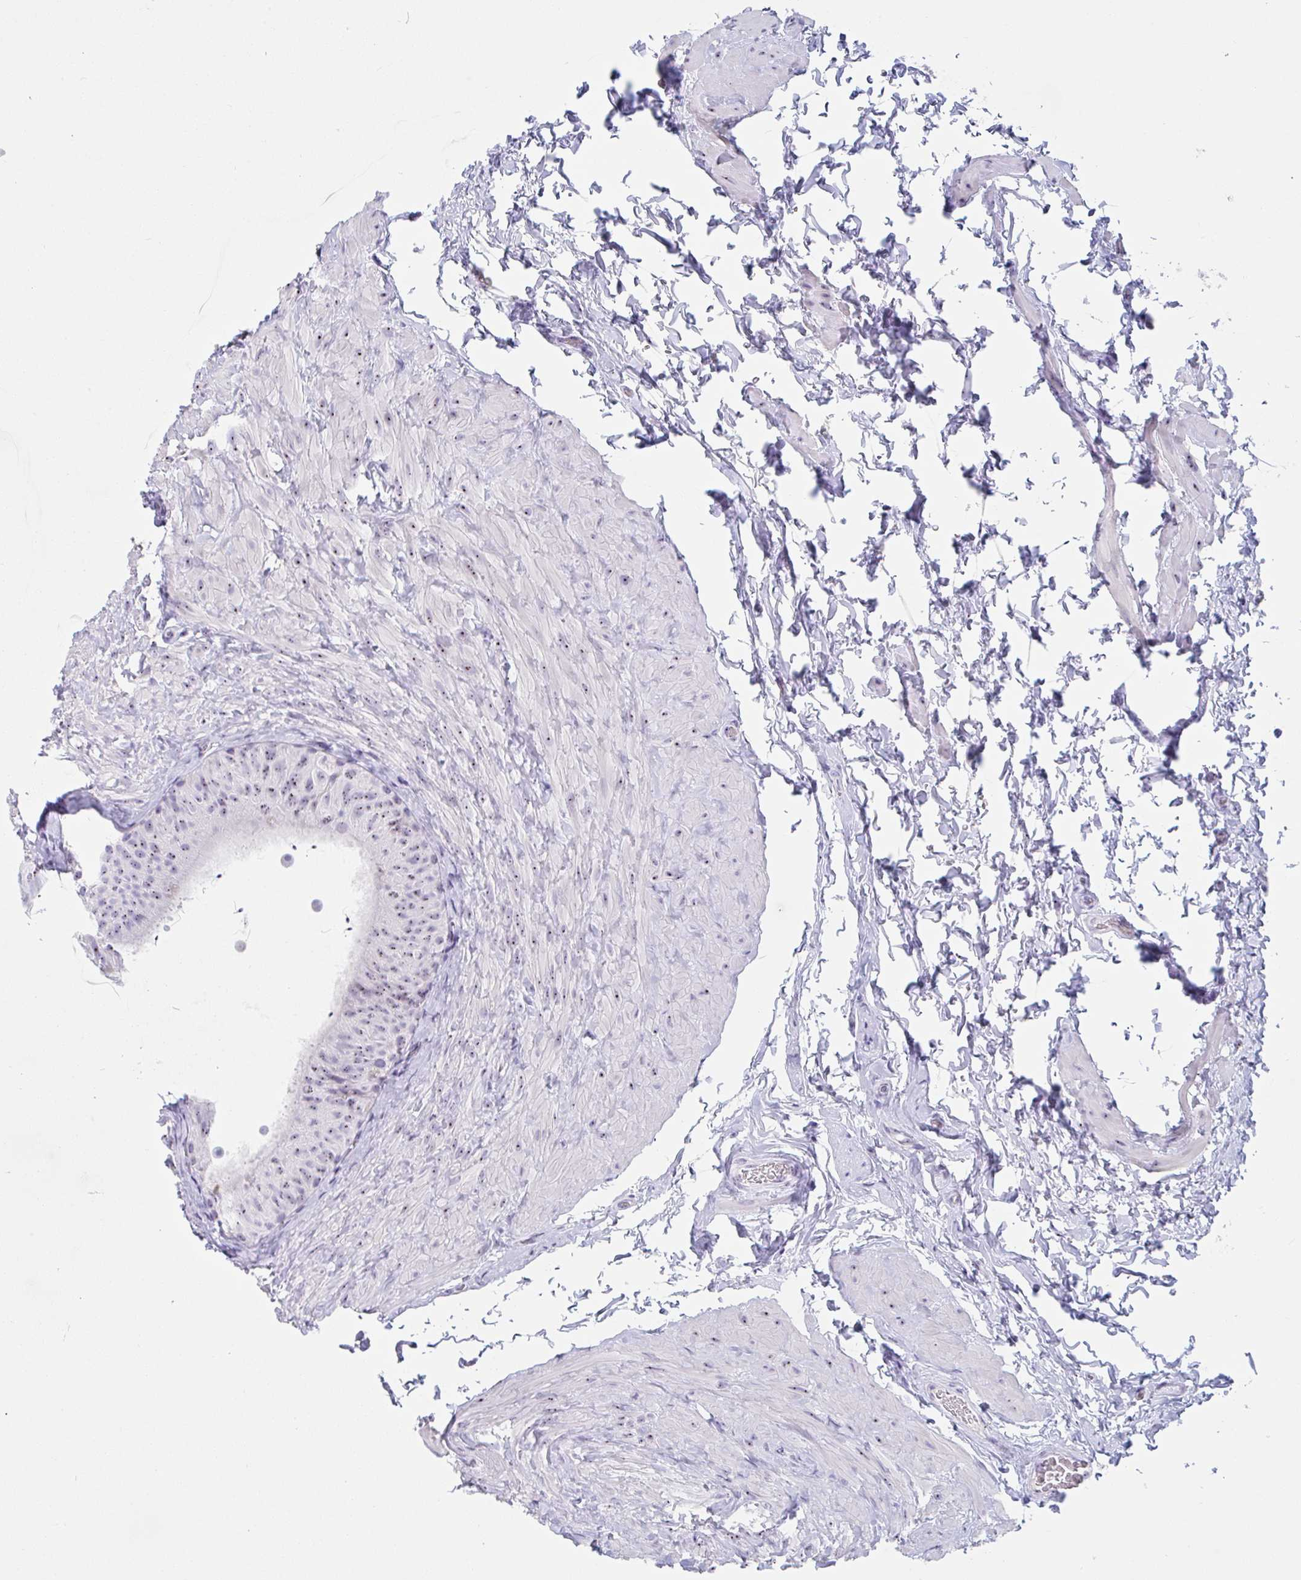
{"staining": {"intensity": "weak", "quantity": ">75%", "location": "nuclear"}, "tissue": "epididymis", "cell_type": "Glandular cells", "image_type": "normal", "snomed": [{"axis": "morphology", "description": "Normal tissue, NOS"}, {"axis": "topography", "description": "Epididymis, spermatic cord, NOS"}, {"axis": "topography", "description": "Epididymis"}], "caption": "Epididymis stained with DAB immunohistochemistry displays low levels of weak nuclear positivity in approximately >75% of glandular cells. Immunohistochemistry stains the protein in brown and the nuclei are stained blue.", "gene": "LENG9", "patient": {"sex": "male", "age": 31}}